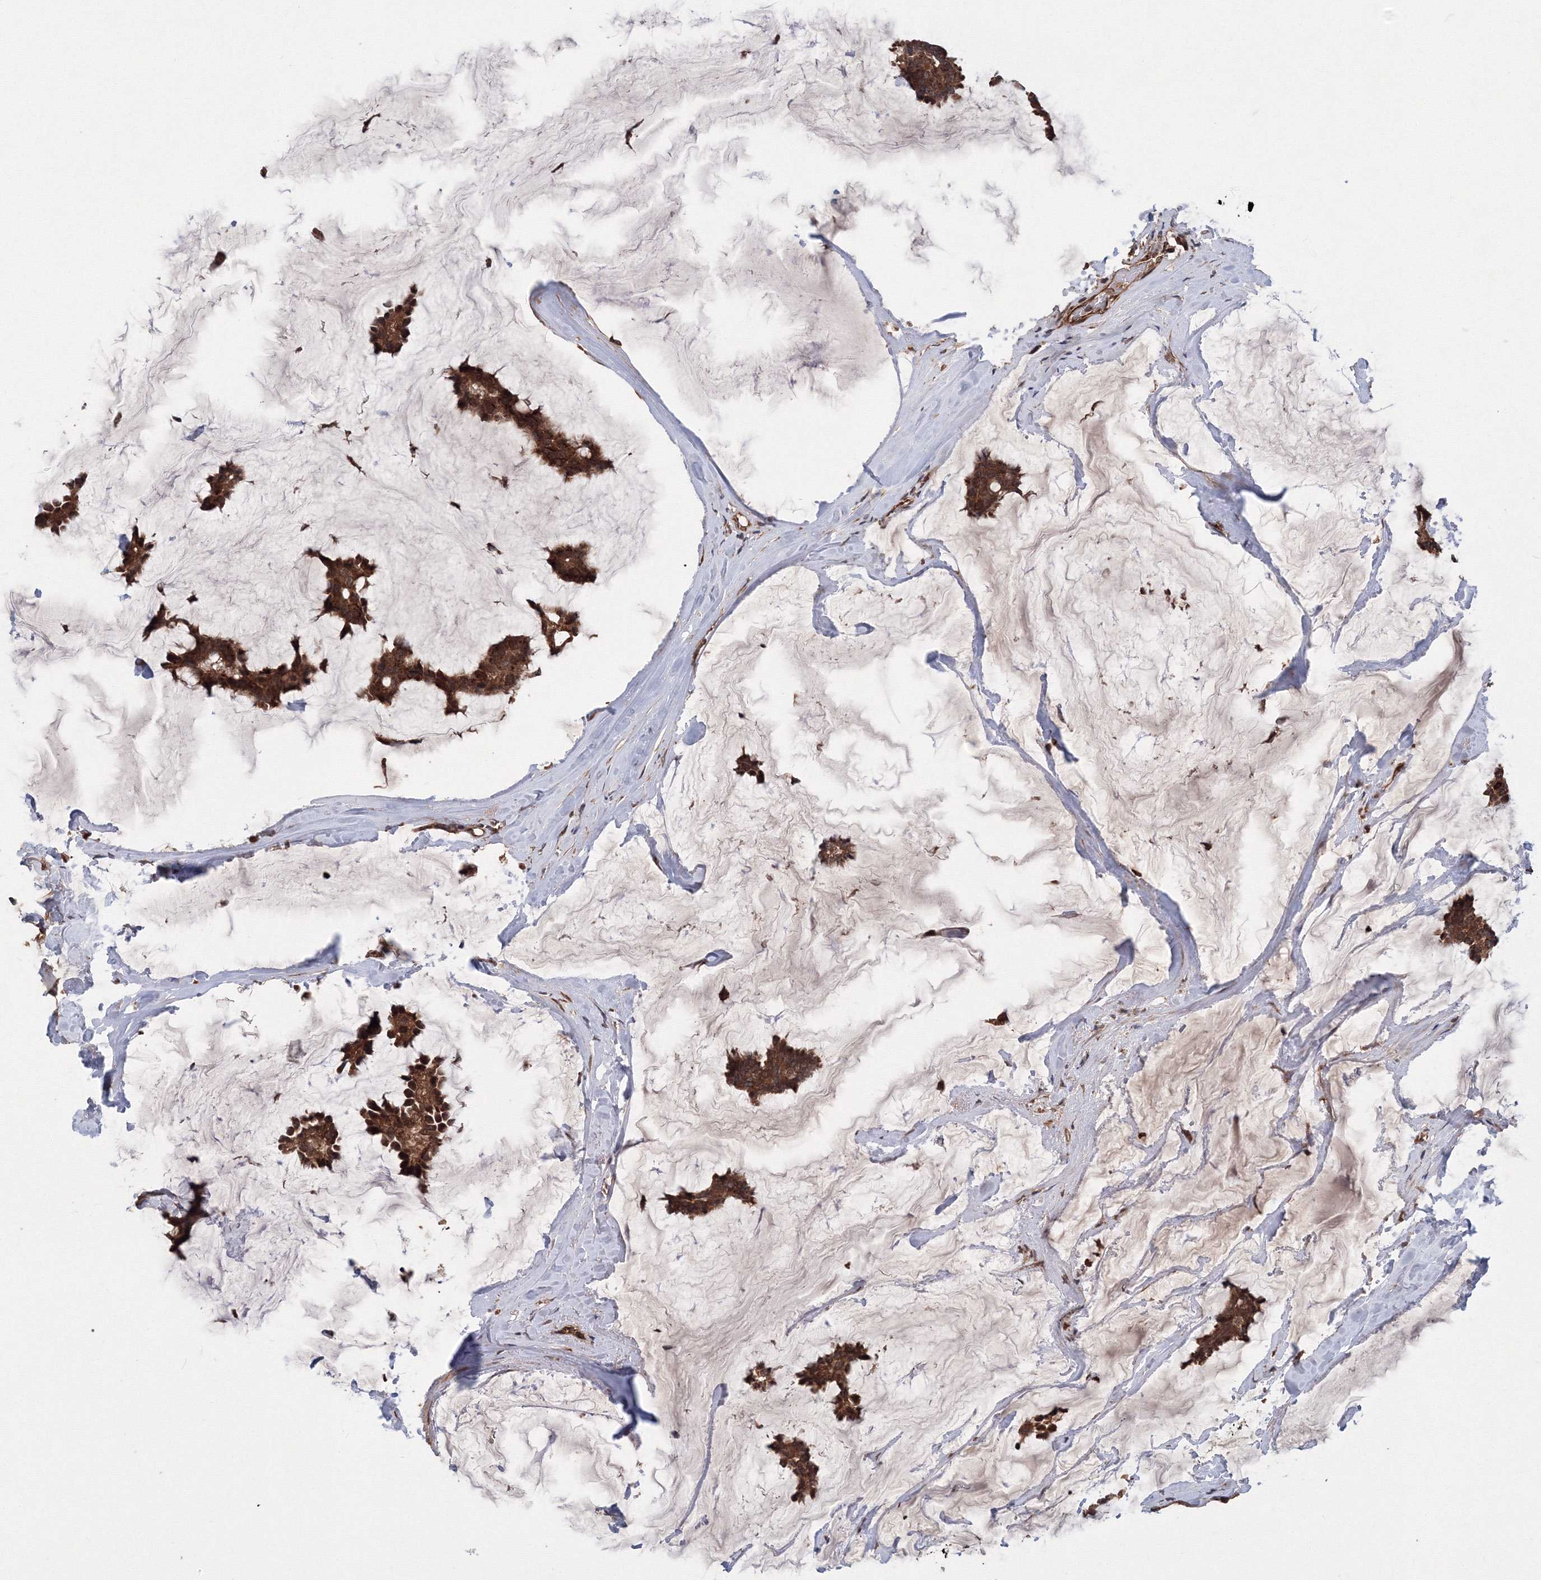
{"staining": {"intensity": "moderate", "quantity": ">75%", "location": "cytoplasmic/membranous"}, "tissue": "breast cancer", "cell_type": "Tumor cells", "image_type": "cancer", "snomed": [{"axis": "morphology", "description": "Duct carcinoma"}, {"axis": "topography", "description": "Breast"}], "caption": "Tumor cells demonstrate medium levels of moderate cytoplasmic/membranous positivity in about >75% of cells in human breast cancer (infiltrating ductal carcinoma).", "gene": "ATG3", "patient": {"sex": "female", "age": 93}}